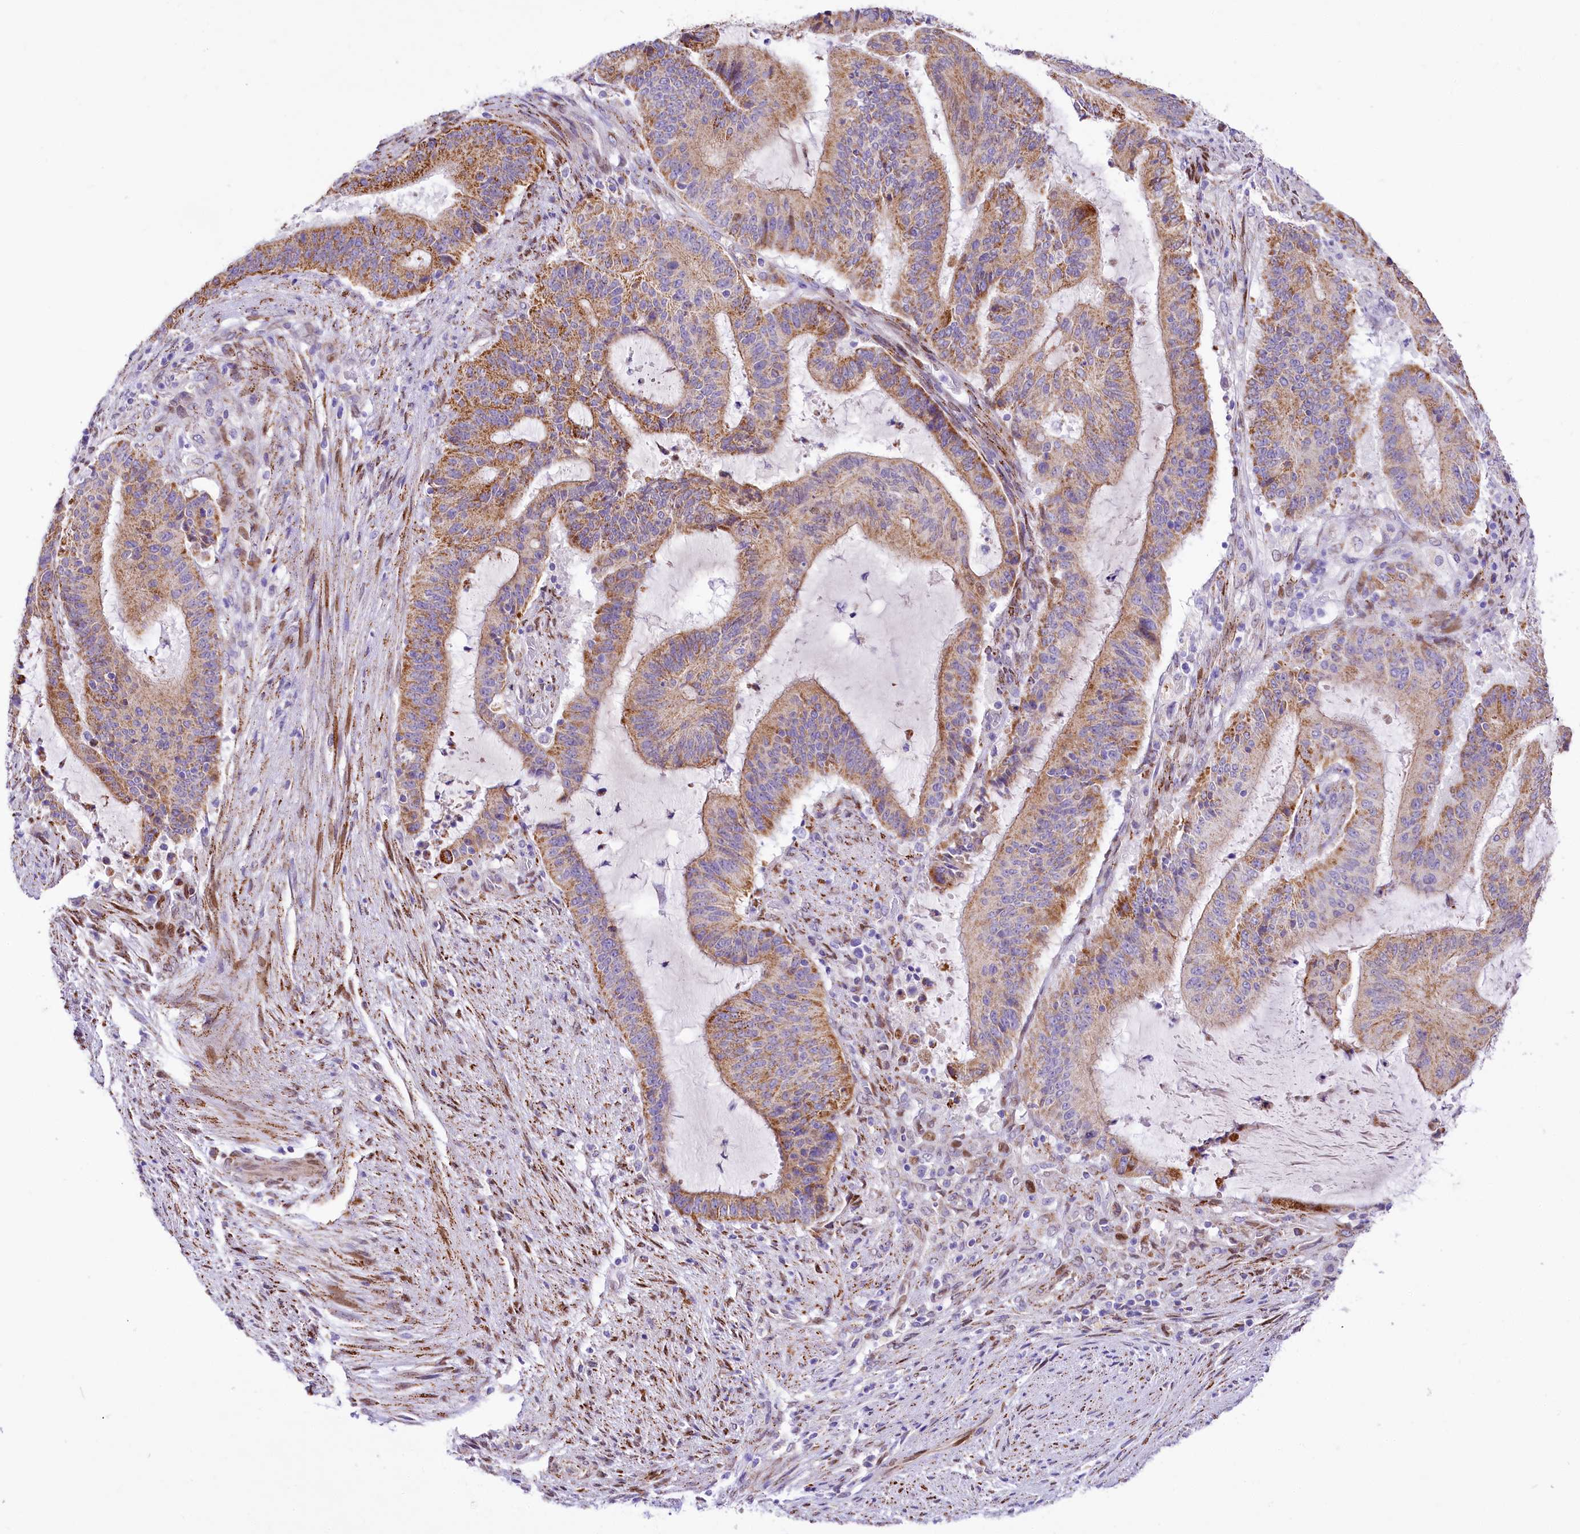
{"staining": {"intensity": "moderate", "quantity": ">75%", "location": "cytoplasmic/membranous"}, "tissue": "liver cancer", "cell_type": "Tumor cells", "image_type": "cancer", "snomed": [{"axis": "morphology", "description": "Normal tissue, NOS"}, {"axis": "morphology", "description": "Cholangiocarcinoma"}, {"axis": "topography", "description": "Liver"}, {"axis": "topography", "description": "Peripheral nerve tissue"}], "caption": "Immunohistochemistry (IHC) (DAB) staining of liver cholangiocarcinoma reveals moderate cytoplasmic/membranous protein positivity in about >75% of tumor cells.", "gene": "PPIP5K2", "patient": {"sex": "female", "age": 73}}